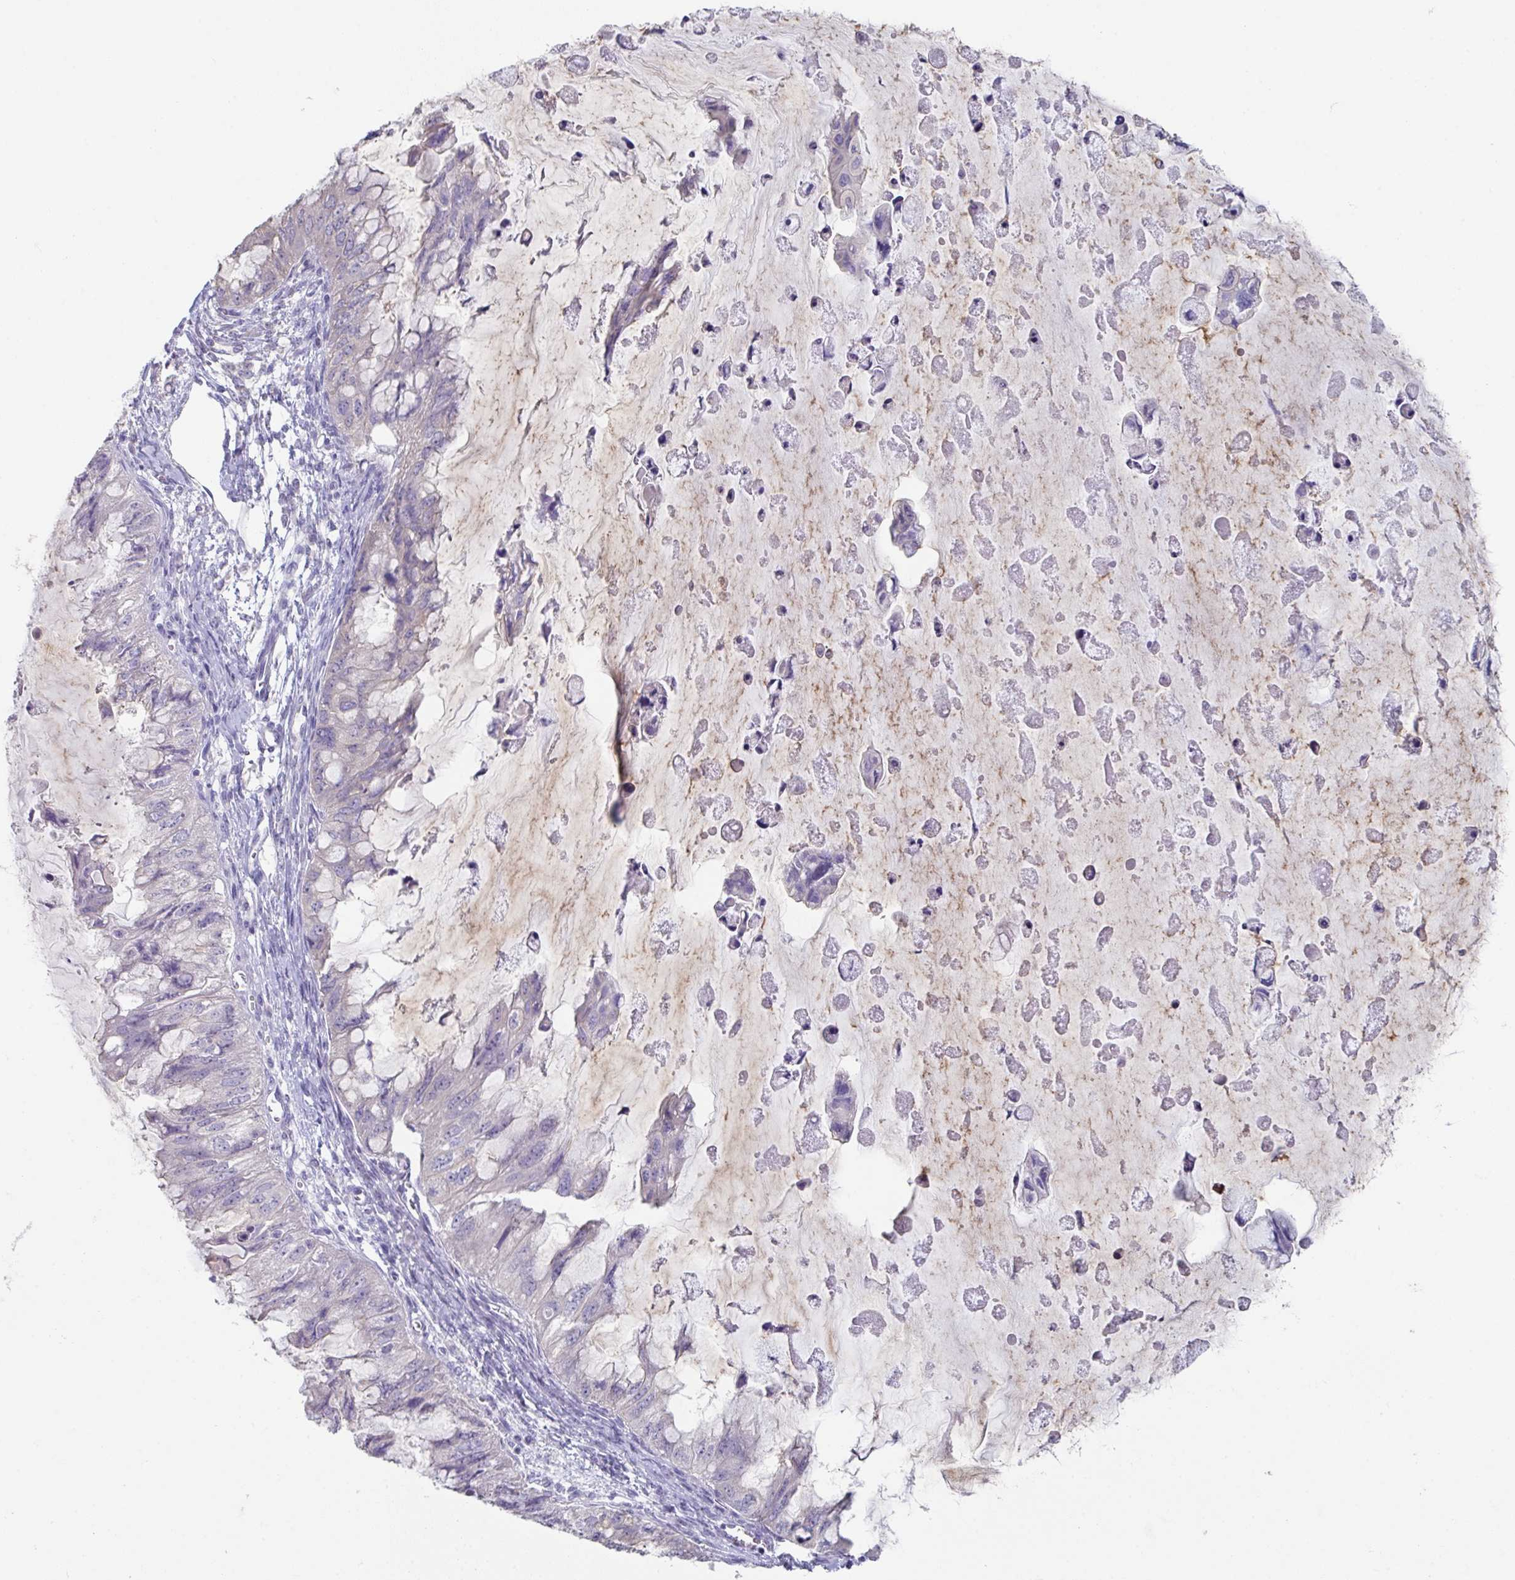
{"staining": {"intensity": "negative", "quantity": "none", "location": "none"}, "tissue": "ovarian cancer", "cell_type": "Tumor cells", "image_type": "cancer", "snomed": [{"axis": "morphology", "description": "Cystadenocarcinoma, mucinous, NOS"}, {"axis": "topography", "description": "Ovary"}], "caption": "Immunohistochemical staining of mucinous cystadenocarcinoma (ovarian) exhibits no significant positivity in tumor cells.", "gene": "SLC44A4", "patient": {"sex": "female", "age": 72}}